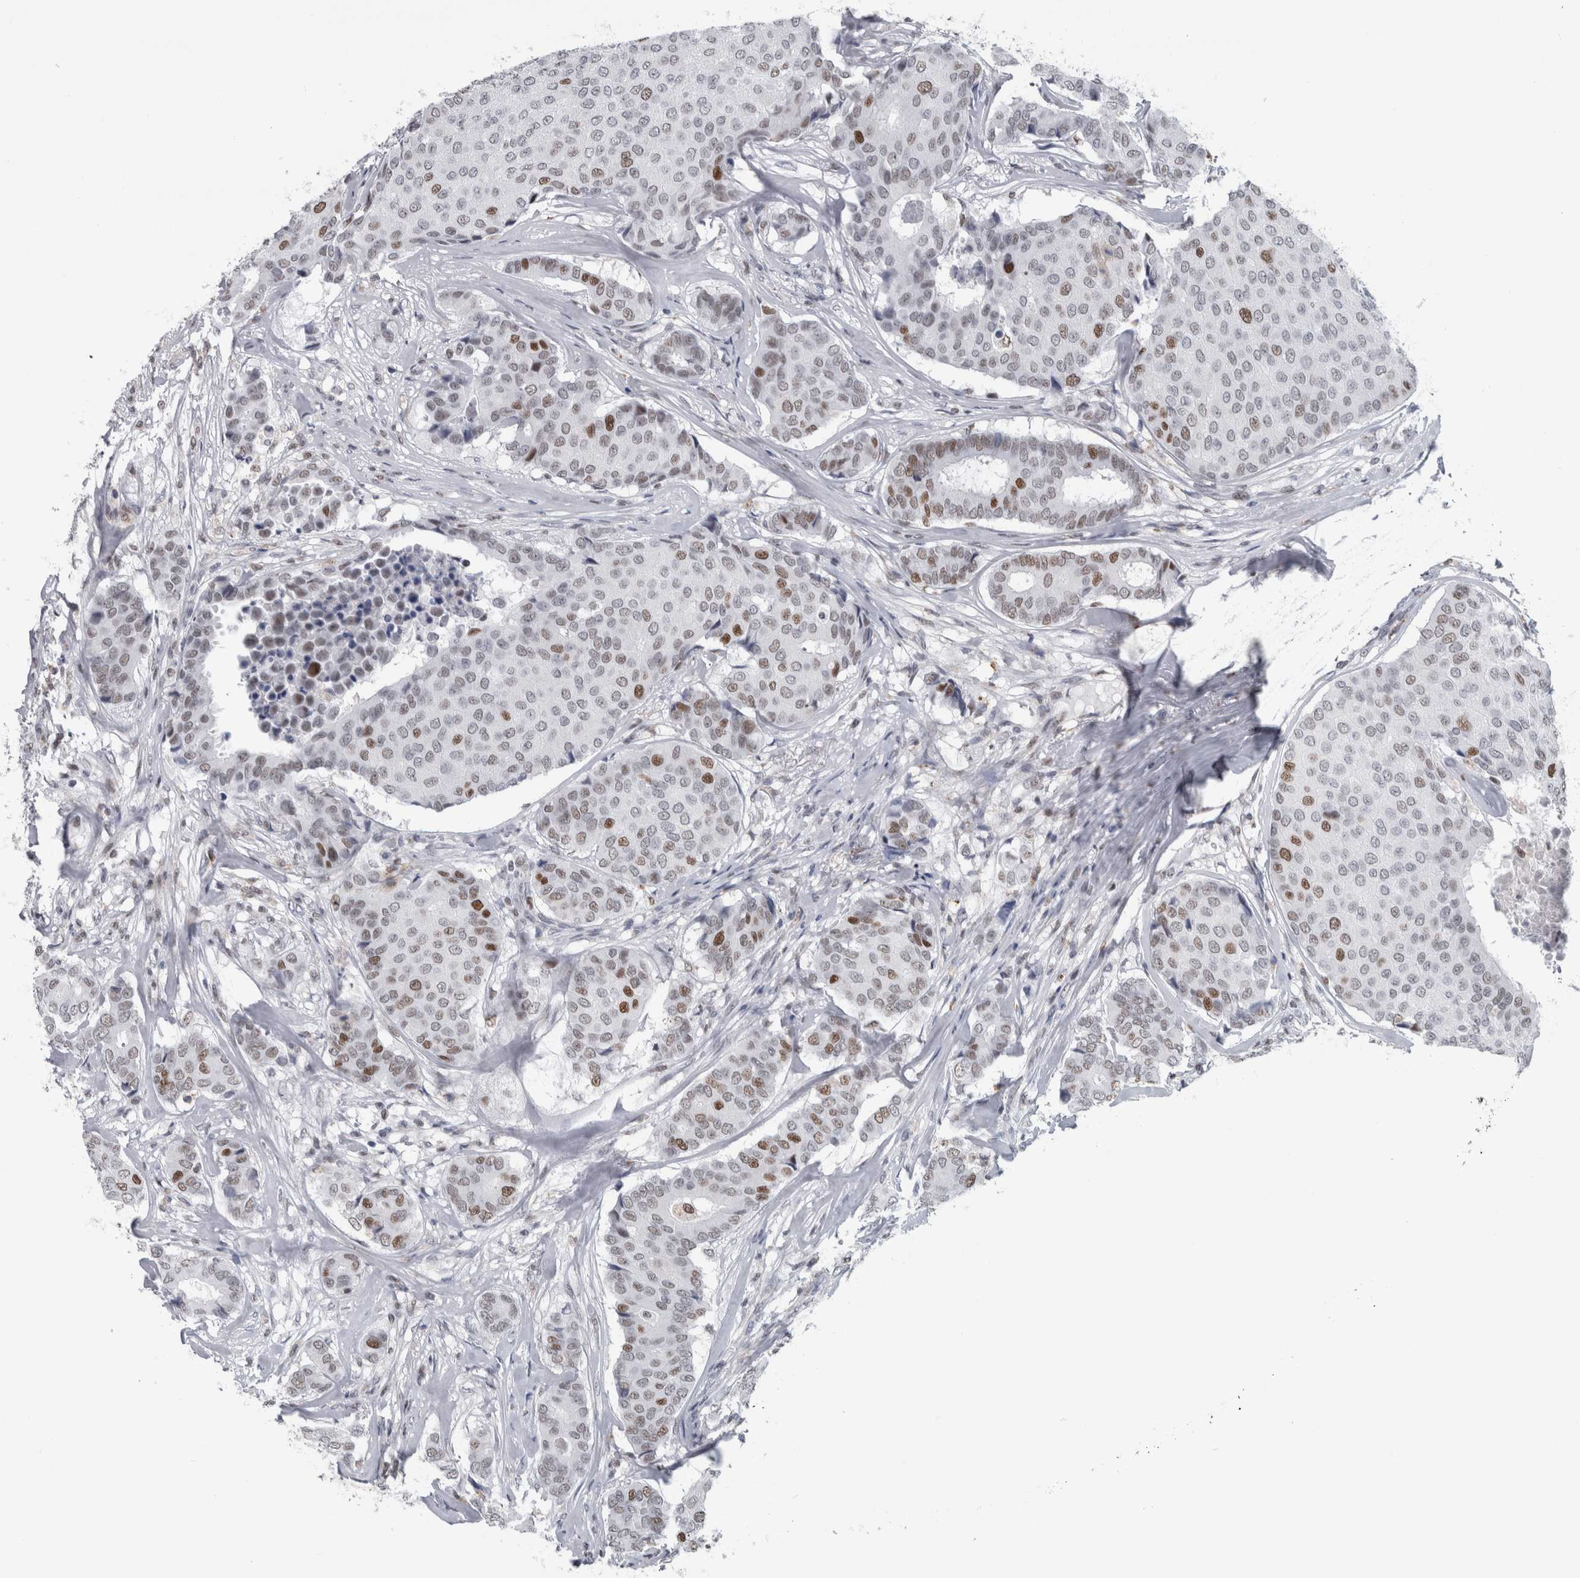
{"staining": {"intensity": "strong", "quantity": "<25%", "location": "nuclear"}, "tissue": "breast cancer", "cell_type": "Tumor cells", "image_type": "cancer", "snomed": [{"axis": "morphology", "description": "Duct carcinoma"}, {"axis": "topography", "description": "Breast"}], "caption": "Tumor cells exhibit medium levels of strong nuclear positivity in about <25% of cells in human breast cancer (intraductal carcinoma).", "gene": "POLD2", "patient": {"sex": "female", "age": 75}}